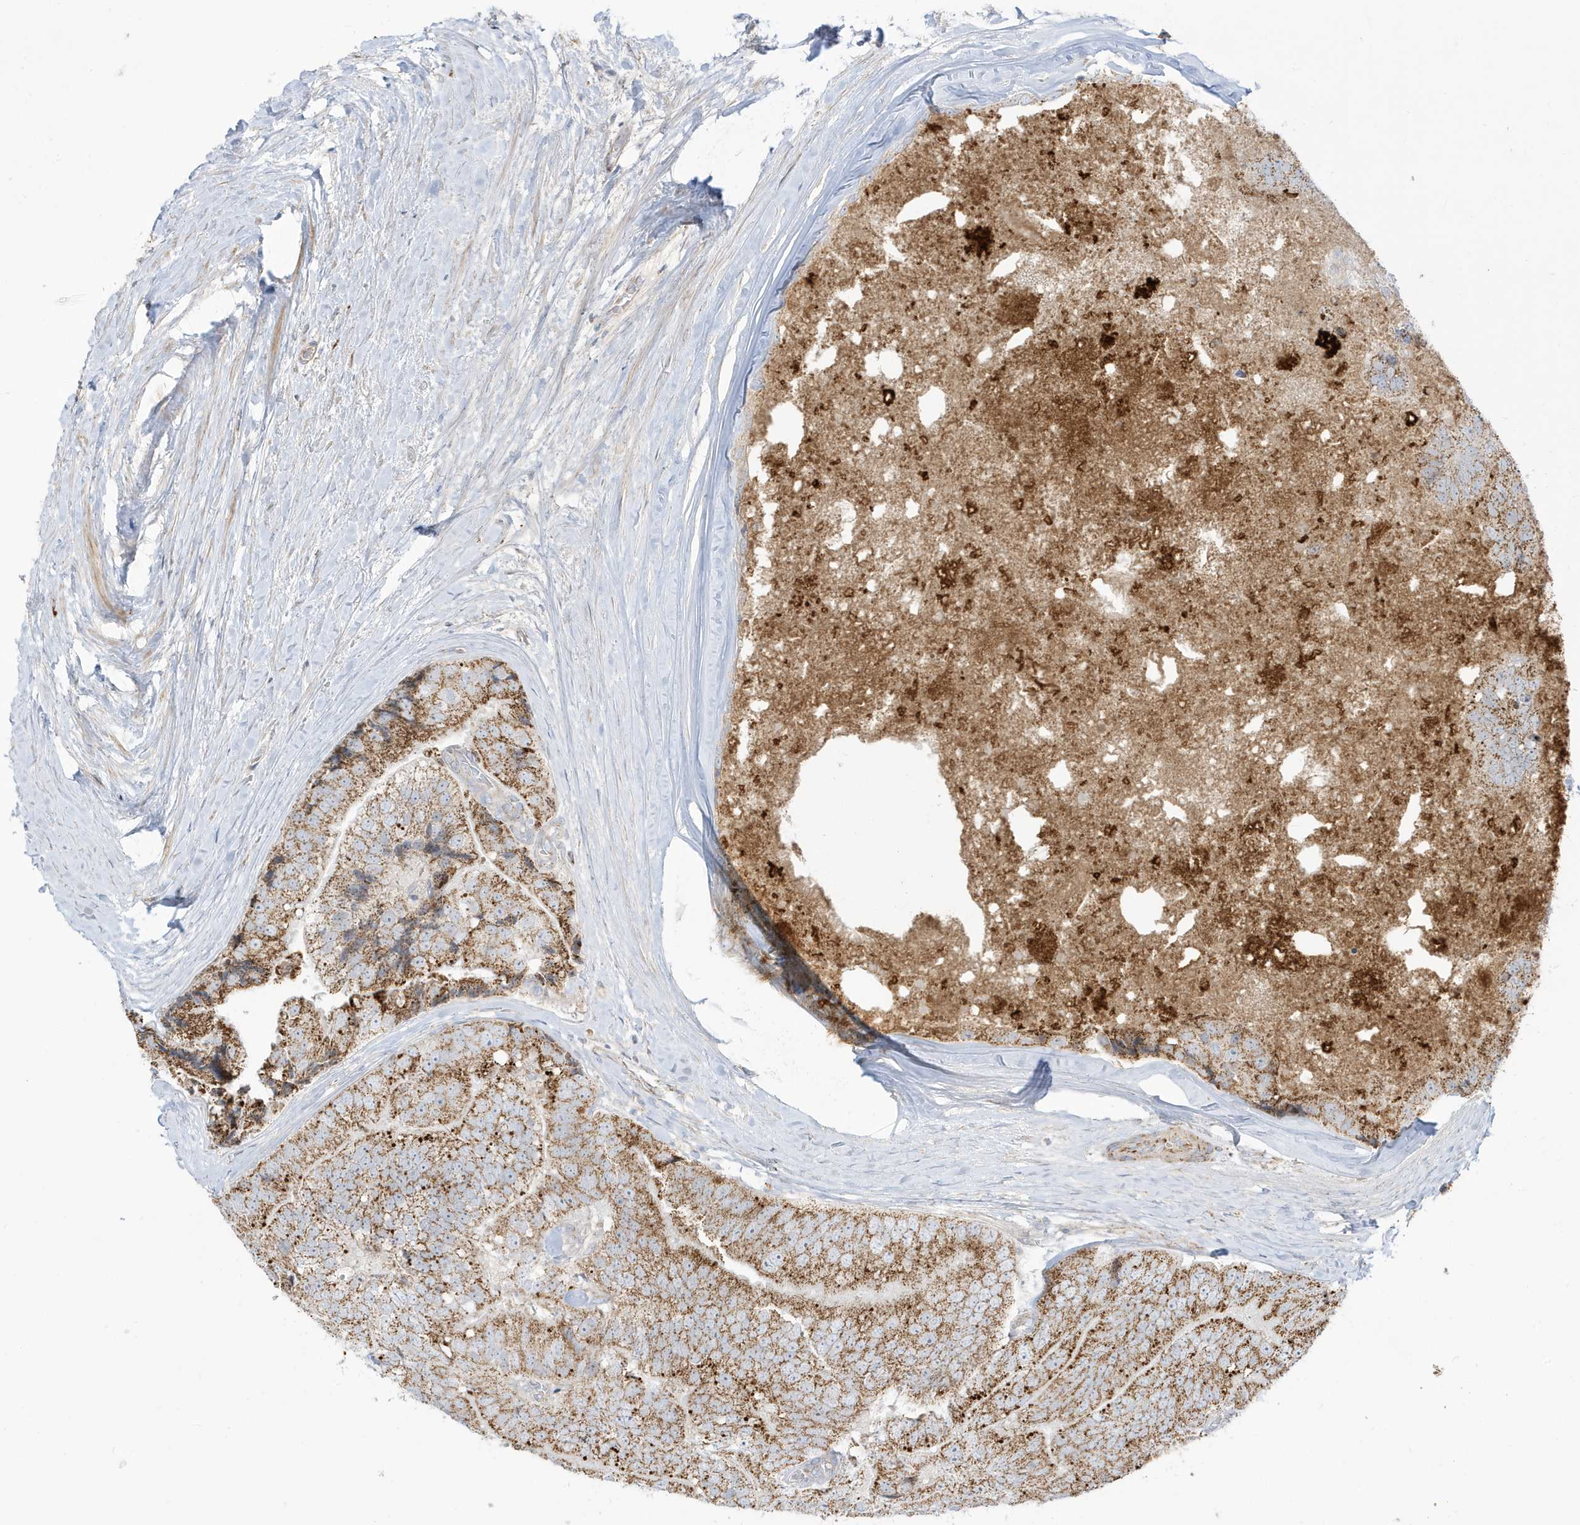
{"staining": {"intensity": "moderate", "quantity": ">75%", "location": "cytoplasmic/membranous"}, "tissue": "prostate cancer", "cell_type": "Tumor cells", "image_type": "cancer", "snomed": [{"axis": "morphology", "description": "Adenocarcinoma, High grade"}, {"axis": "topography", "description": "Prostate"}], "caption": "Protein analysis of prostate cancer (high-grade adenocarcinoma) tissue demonstrates moderate cytoplasmic/membranous staining in approximately >75% of tumor cells.", "gene": "IFT57", "patient": {"sex": "male", "age": 70}}